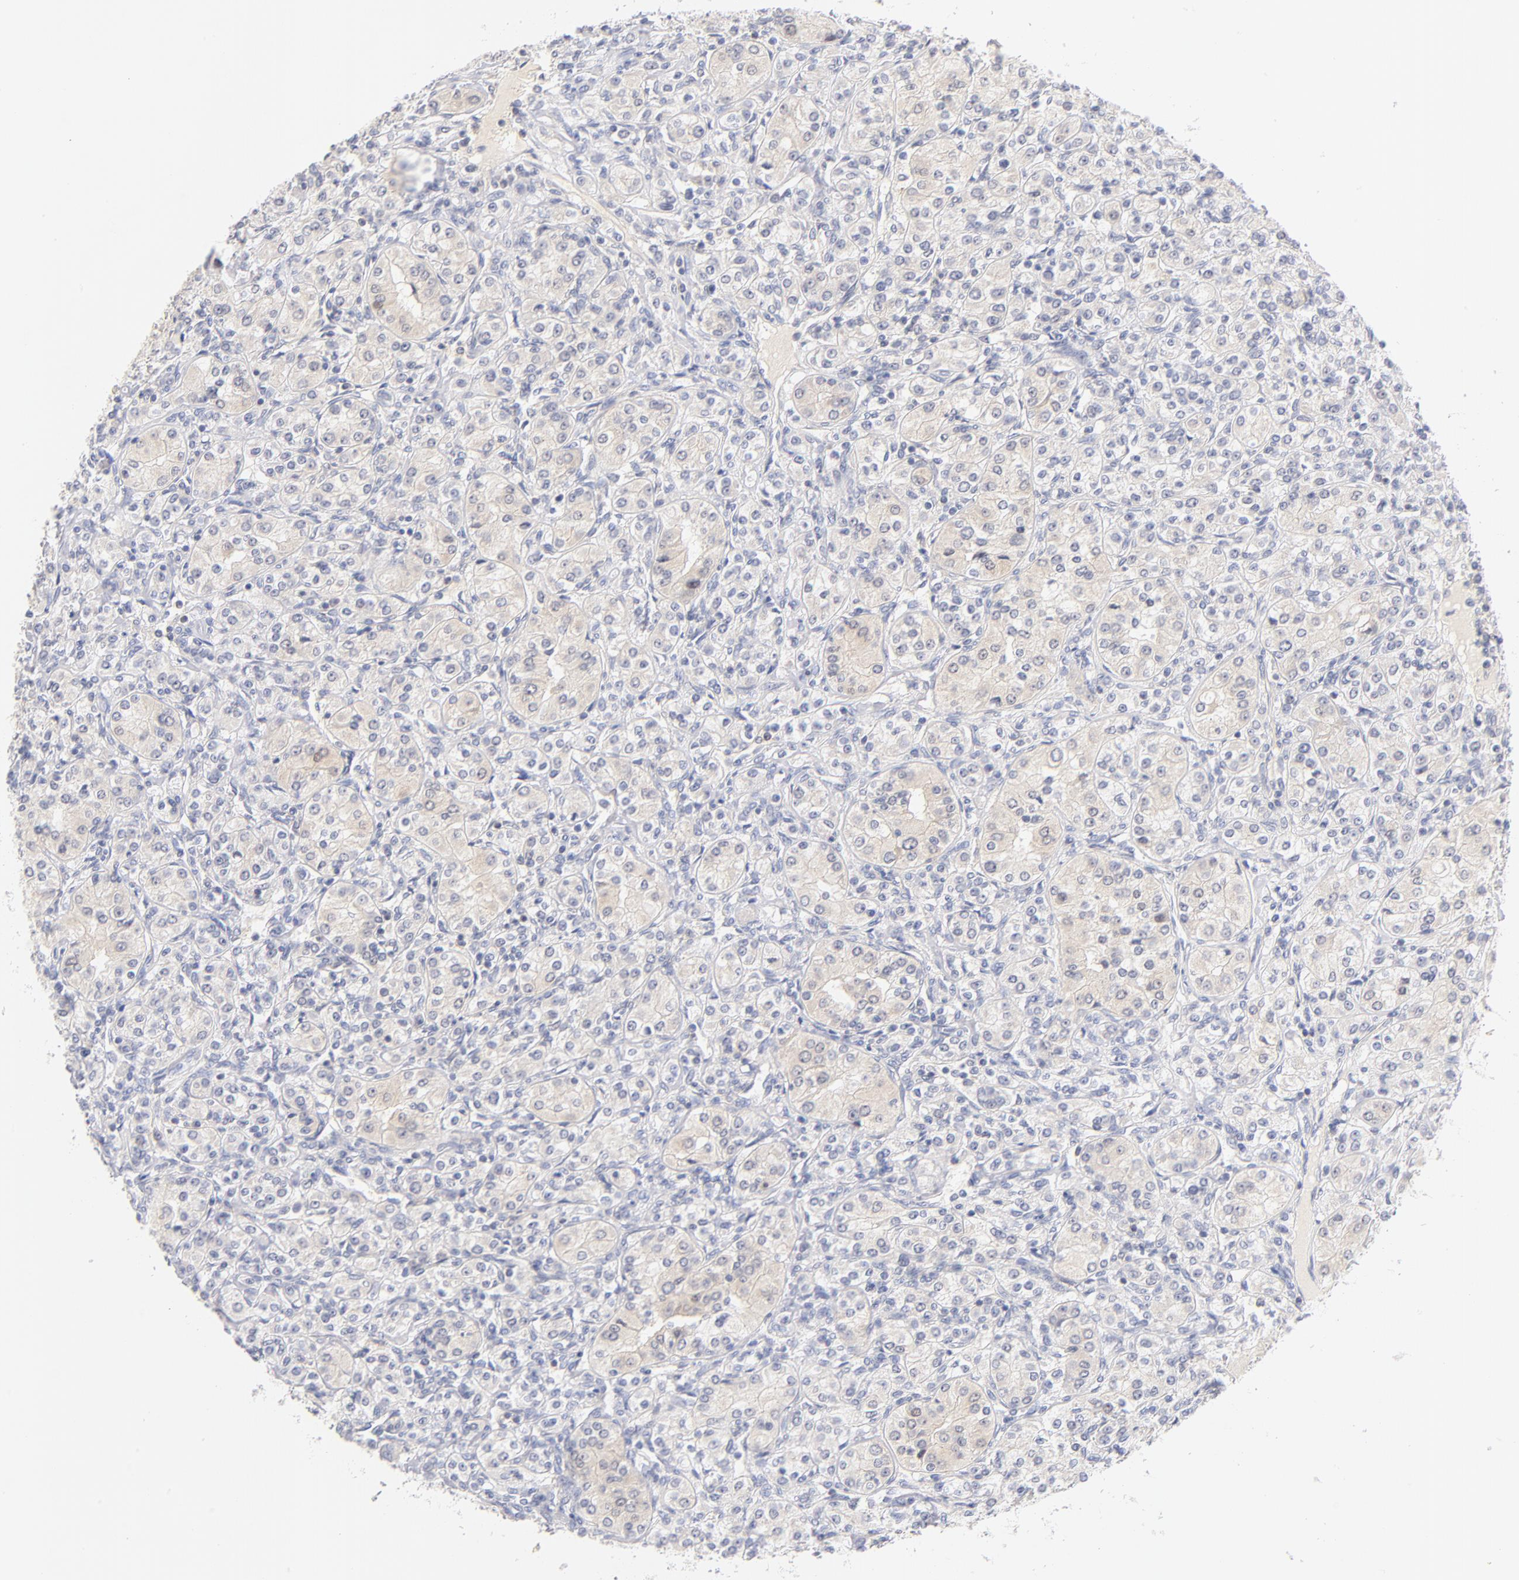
{"staining": {"intensity": "weak", "quantity": "<25%", "location": "cytoplasmic/membranous"}, "tissue": "renal cancer", "cell_type": "Tumor cells", "image_type": "cancer", "snomed": [{"axis": "morphology", "description": "Adenocarcinoma, NOS"}, {"axis": "topography", "description": "Kidney"}], "caption": "A histopathology image of adenocarcinoma (renal) stained for a protein displays no brown staining in tumor cells.", "gene": "CASP6", "patient": {"sex": "male", "age": 77}}